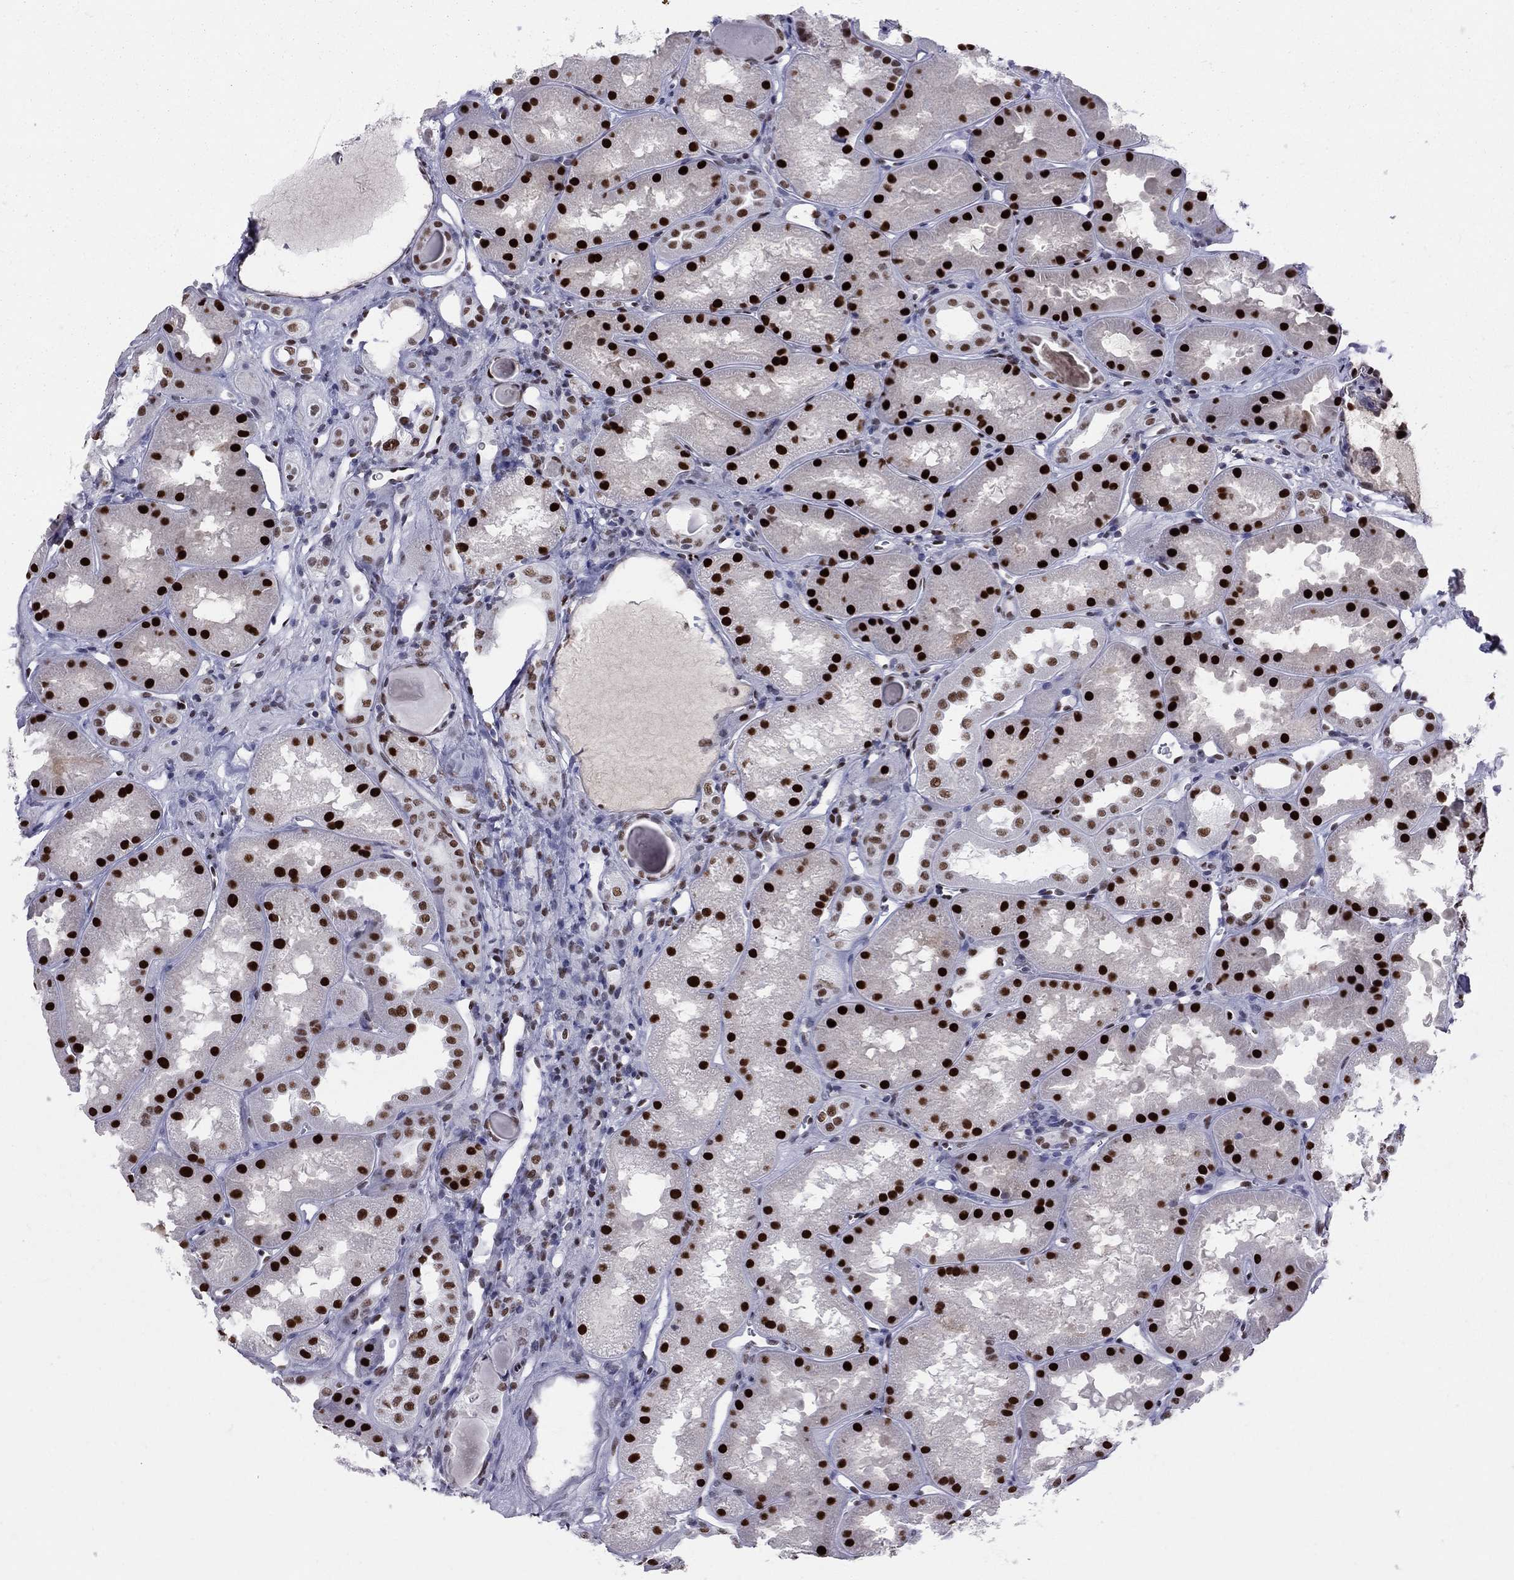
{"staining": {"intensity": "strong", "quantity": "25%-75%", "location": "nuclear"}, "tissue": "kidney", "cell_type": "Cells in glomeruli", "image_type": "normal", "snomed": [{"axis": "morphology", "description": "Normal tissue, NOS"}, {"axis": "topography", "description": "Kidney"}], "caption": "Immunohistochemical staining of benign kidney exhibits 25%-75% levels of strong nuclear protein expression in about 25%-75% of cells in glomeruli. (Stains: DAB in brown, nuclei in blue, Microscopy: brightfield microscopy at high magnification).", "gene": "PCGF3", "patient": {"sex": "male", "age": 61}}